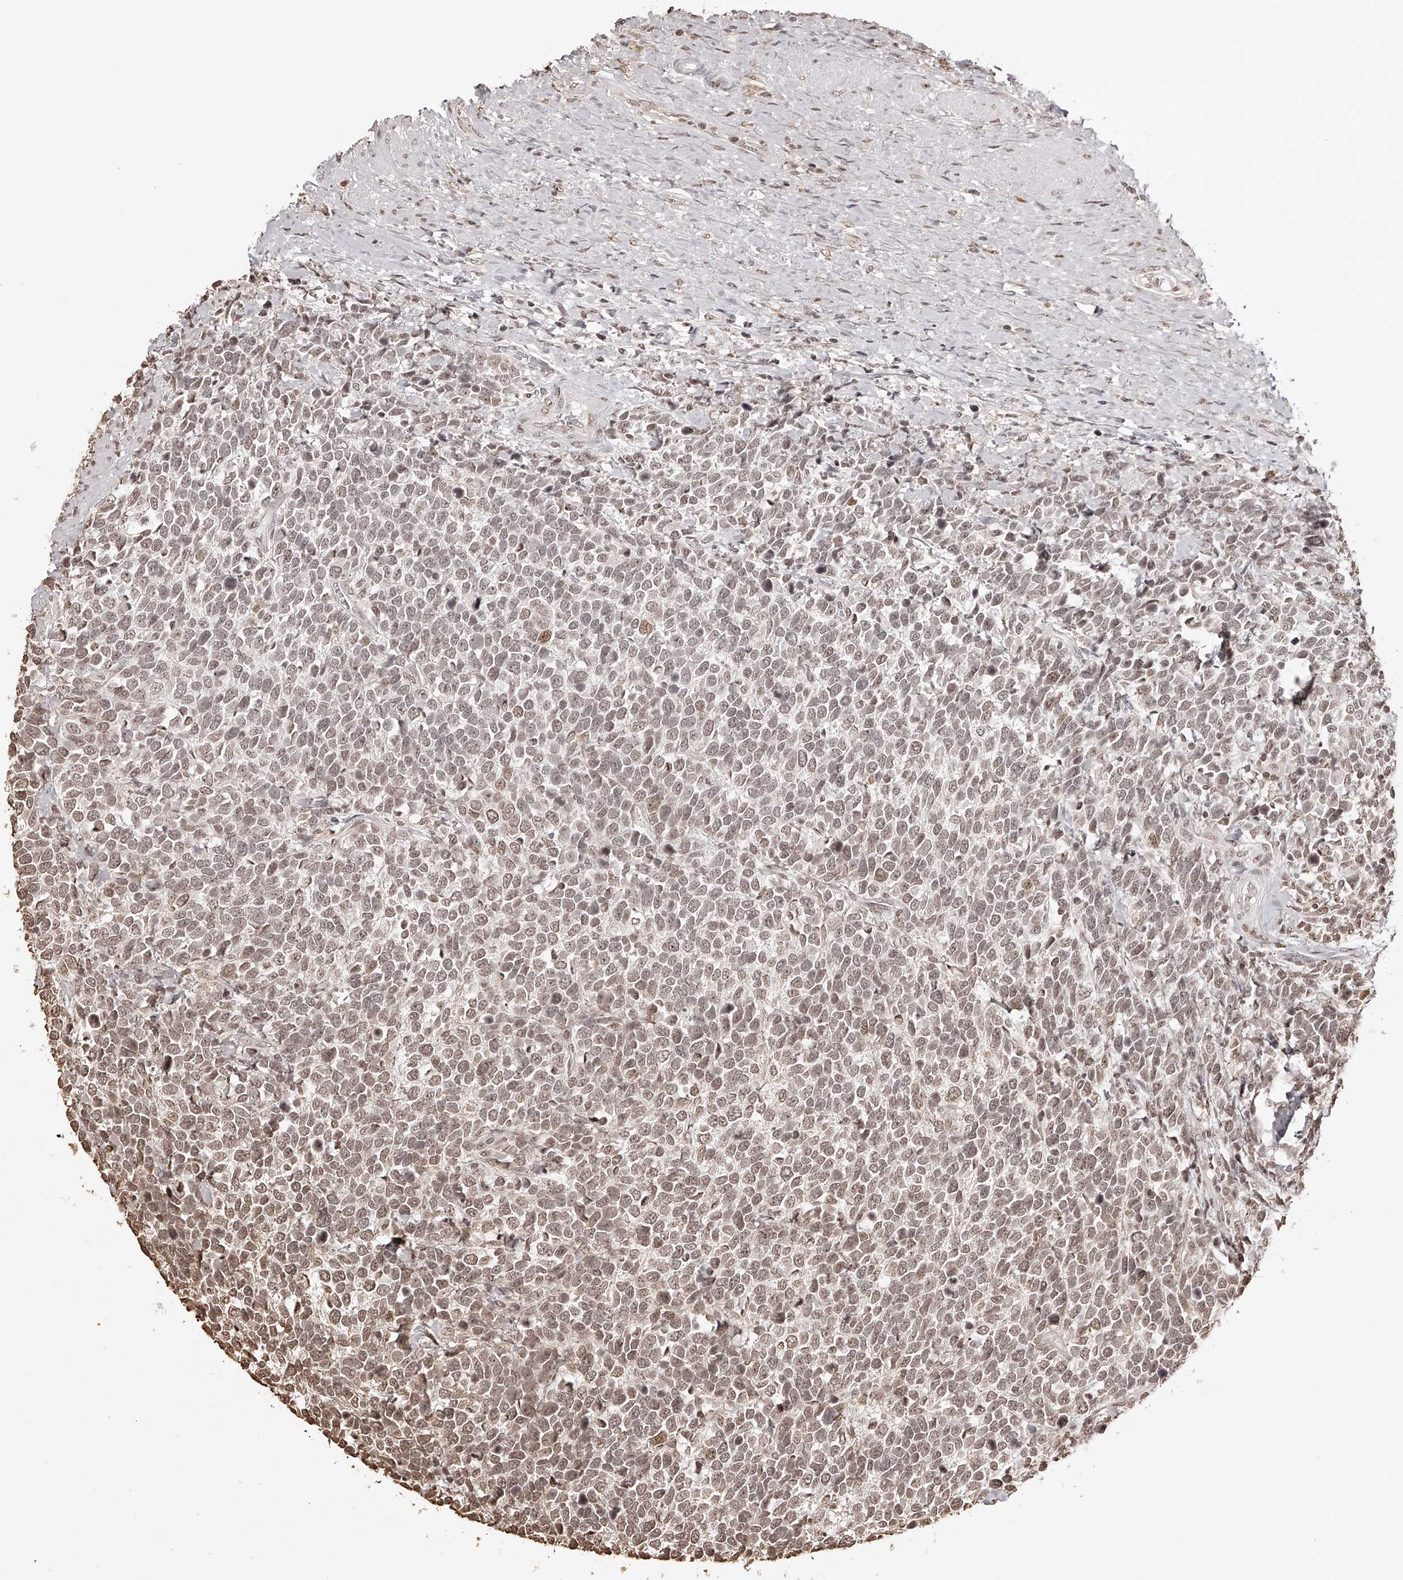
{"staining": {"intensity": "weak", "quantity": ">75%", "location": "nuclear"}, "tissue": "urothelial cancer", "cell_type": "Tumor cells", "image_type": "cancer", "snomed": [{"axis": "morphology", "description": "Urothelial carcinoma, High grade"}, {"axis": "topography", "description": "Urinary bladder"}], "caption": "Immunohistochemical staining of human urothelial cancer exhibits low levels of weak nuclear protein expression in approximately >75% of tumor cells.", "gene": "ZNF503", "patient": {"sex": "female", "age": 82}}